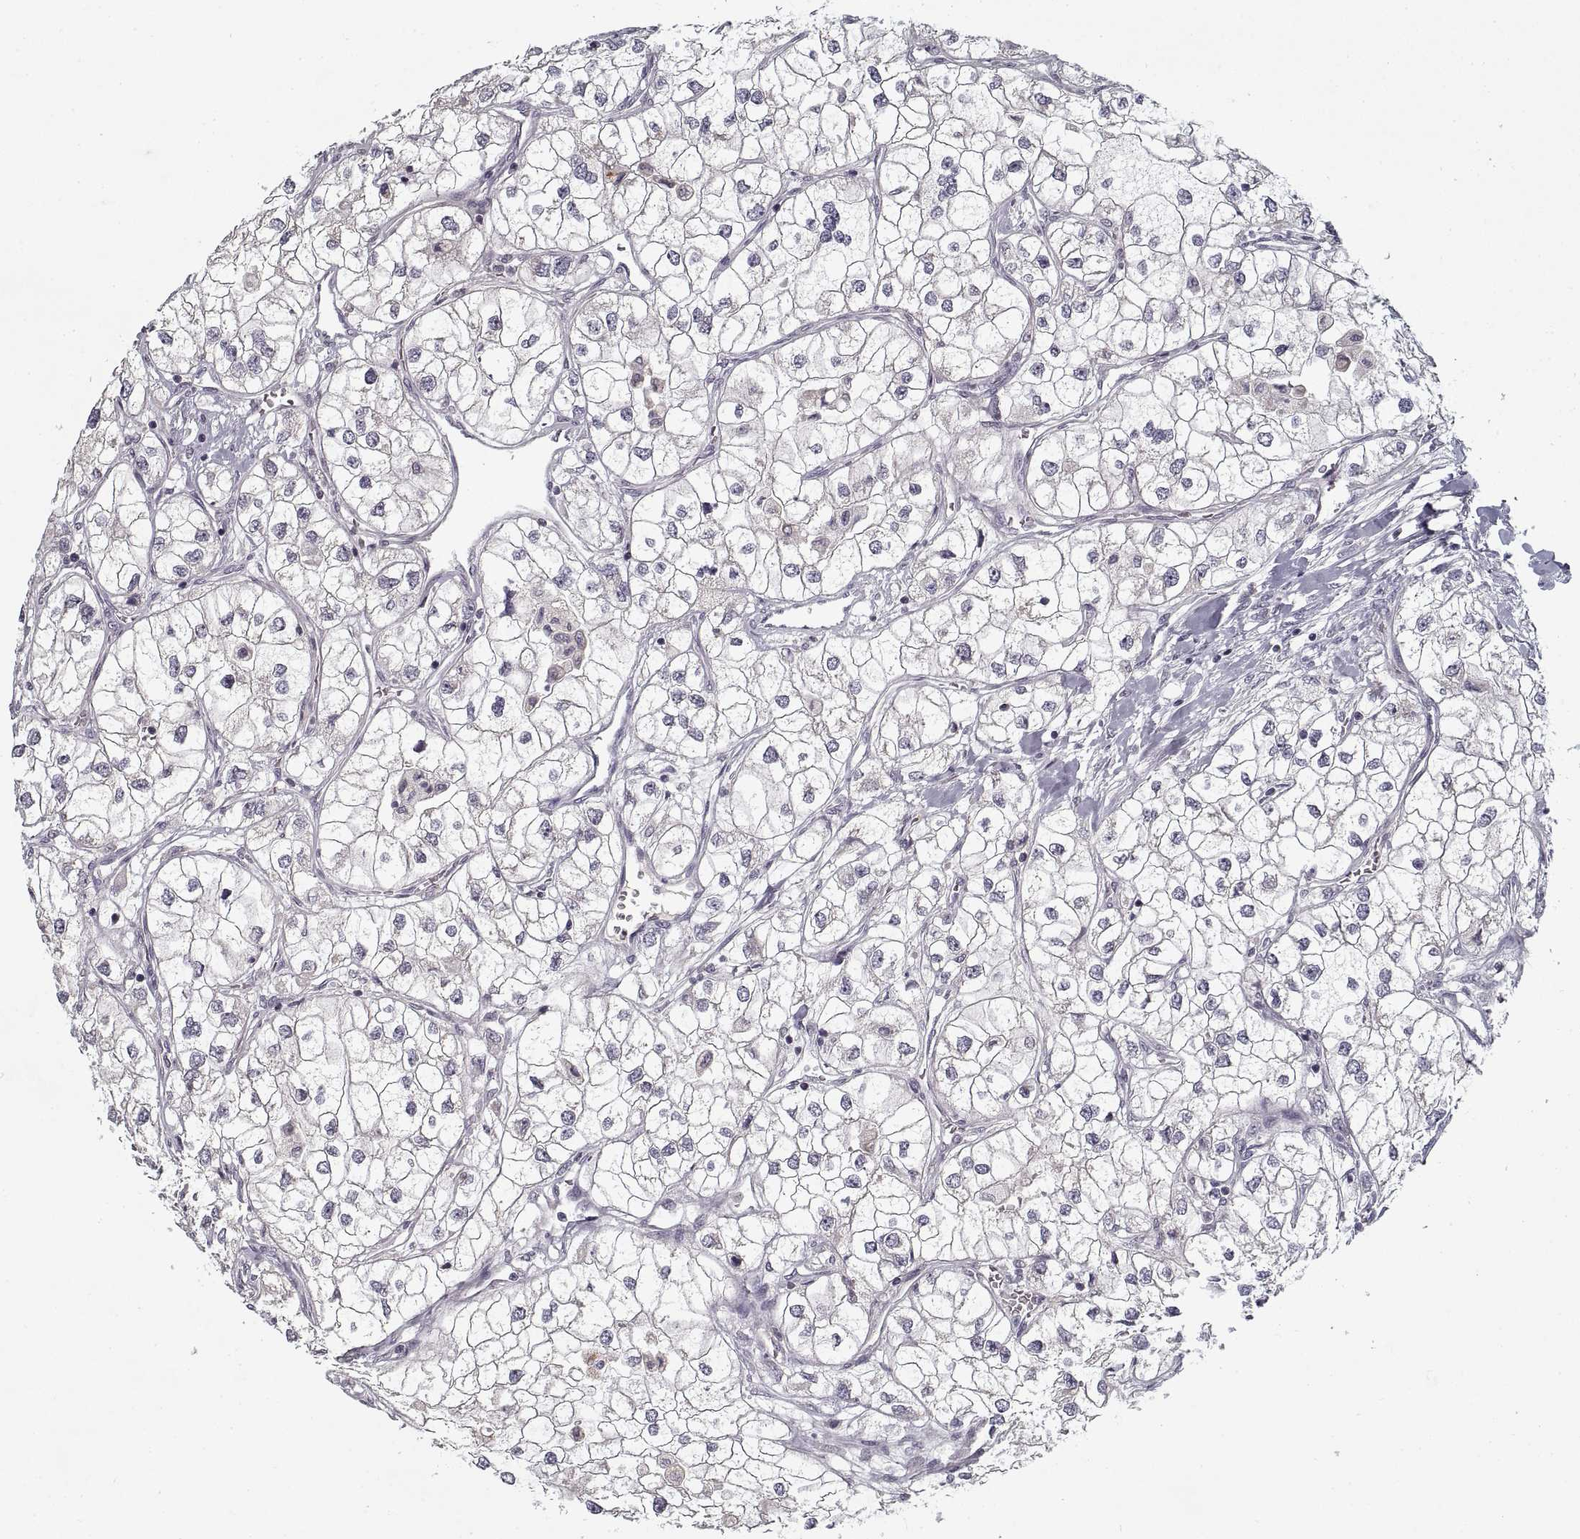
{"staining": {"intensity": "negative", "quantity": "none", "location": "none"}, "tissue": "renal cancer", "cell_type": "Tumor cells", "image_type": "cancer", "snomed": [{"axis": "morphology", "description": "Adenocarcinoma, NOS"}, {"axis": "topography", "description": "Kidney"}], "caption": "Tumor cells are negative for brown protein staining in renal adenocarcinoma.", "gene": "GAD2", "patient": {"sex": "male", "age": 59}}